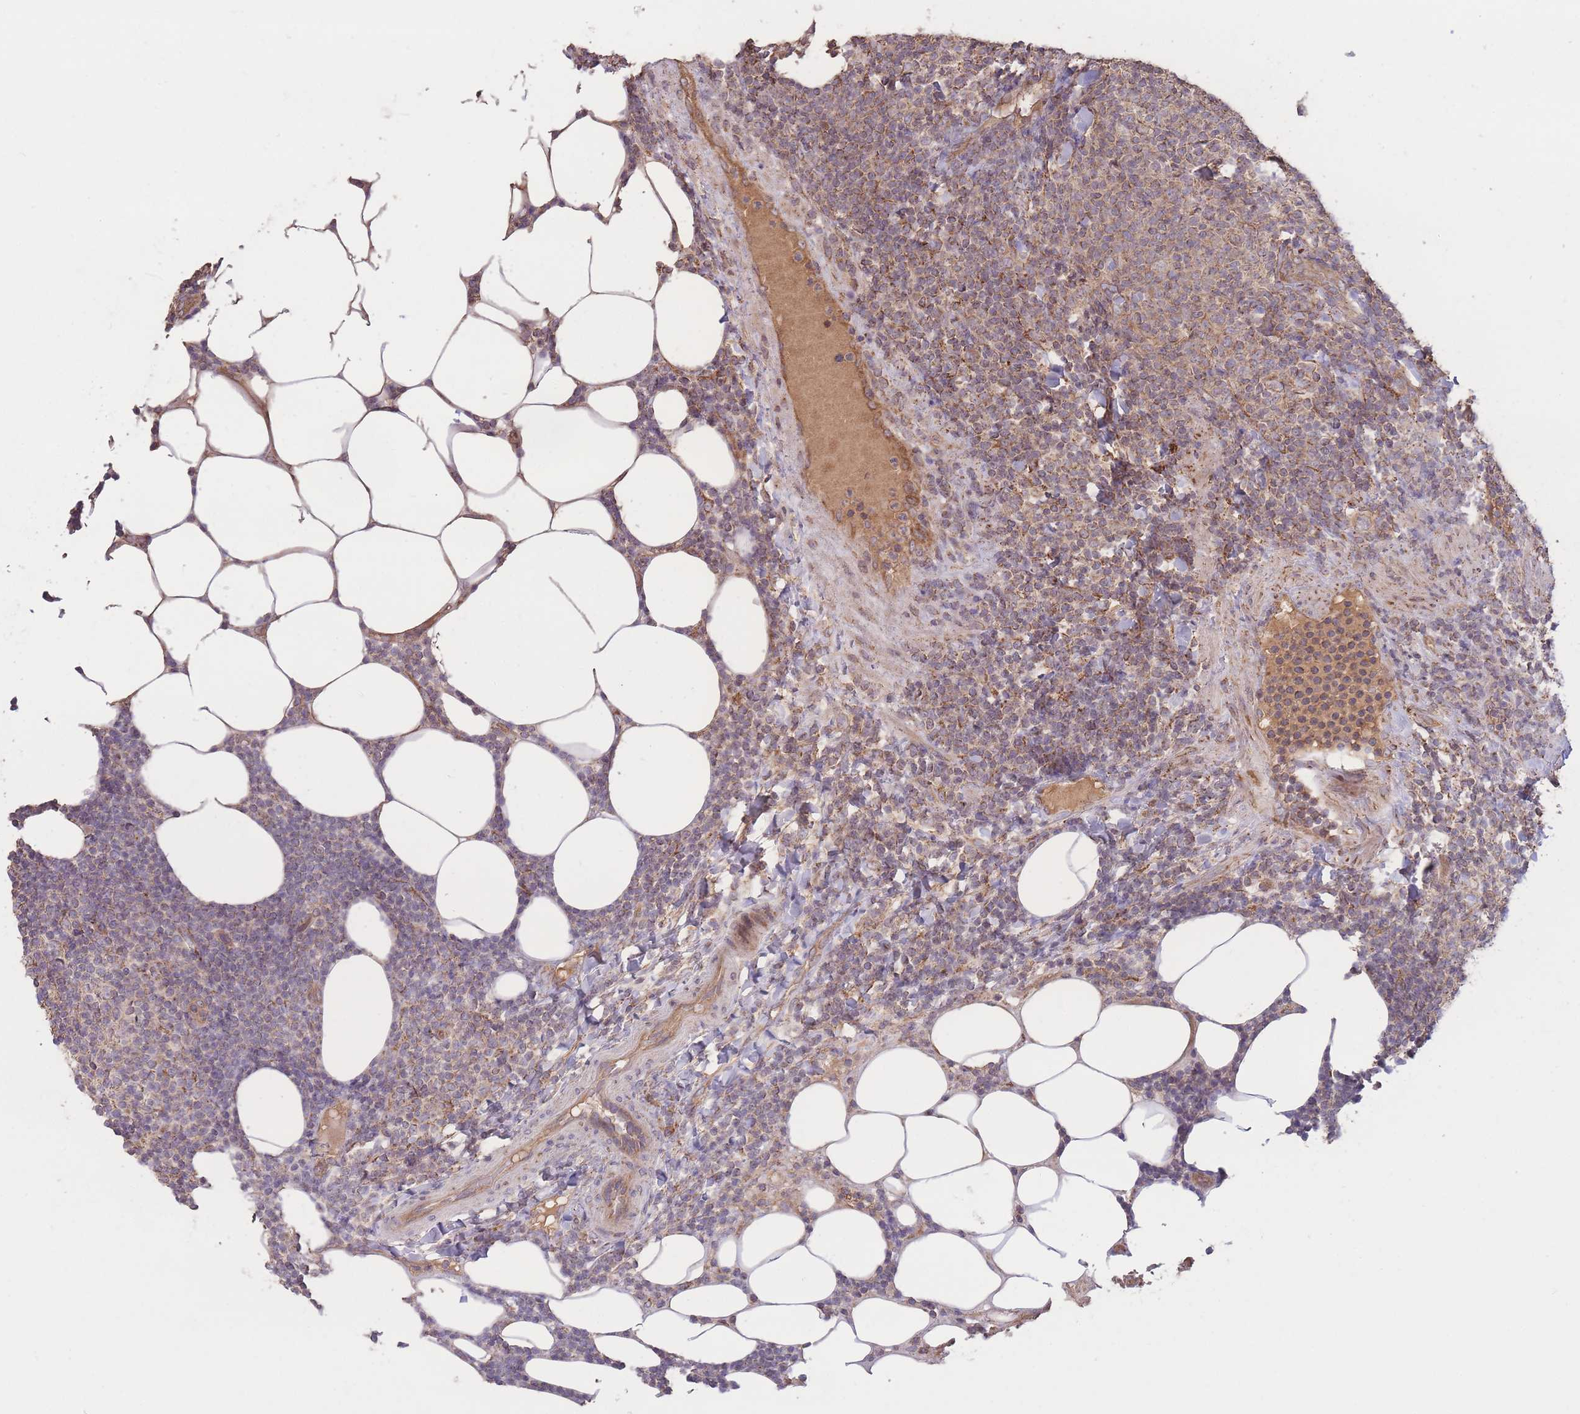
{"staining": {"intensity": "weak", "quantity": "25%-75%", "location": "cytoplasmic/membranous"}, "tissue": "lymphoma", "cell_type": "Tumor cells", "image_type": "cancer", "snomed": [{"axis": "morphology", "description": "Malignant lymphoma, non-Hodgkin's type, Low grade"}, {"axis": "topography", "description": "Lymph node"}], "caption": "The image displays a brown stain indicating the presence of a protein in the cytoplasmic/membranous of tumor cells in malignant lymphoma, non-Hodgkin's type (low-grade). (DAB (3,3'-diaminobenzidine) IHC, brown staining for protein, blue staining for nuclei).", "gene": "EEF1AKMT1", "patient": {"sex": "male", "age": 66}}